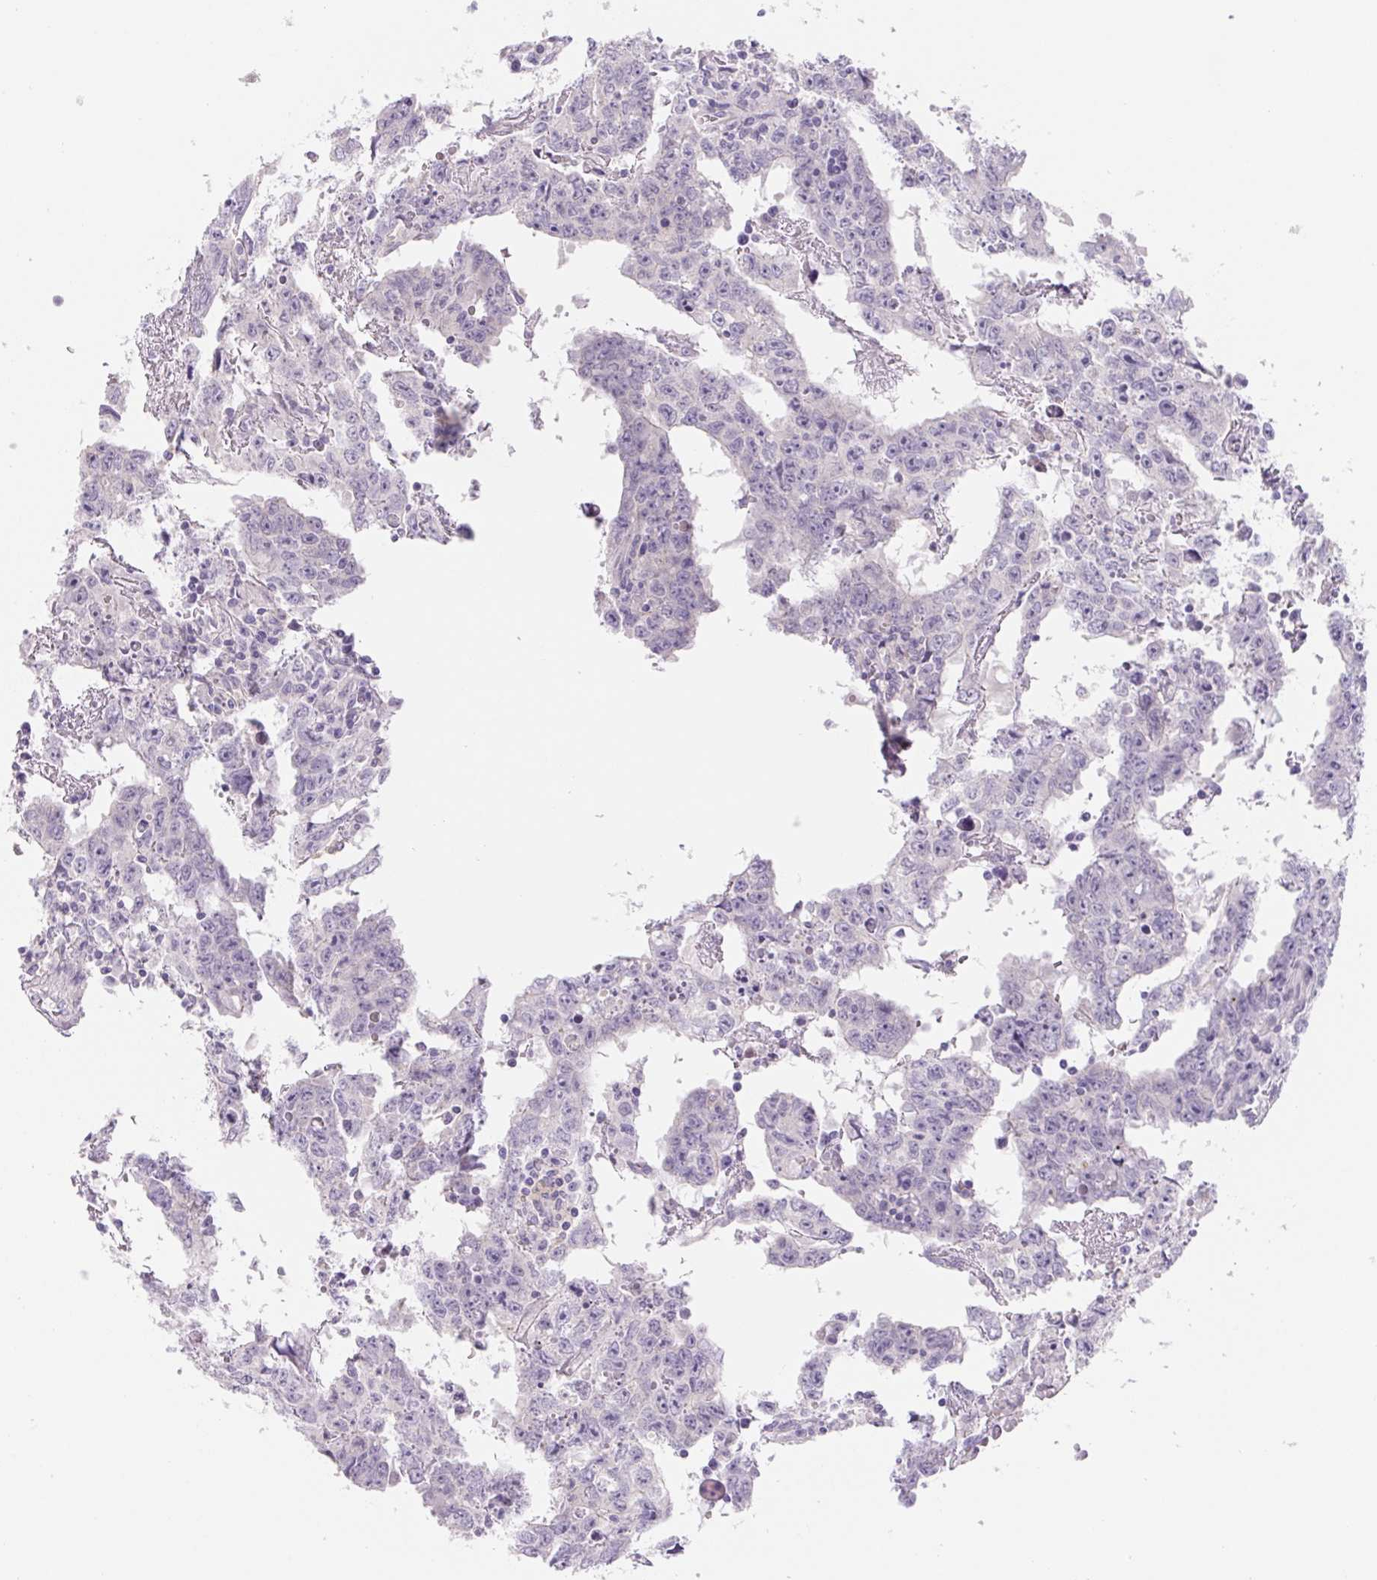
{"staining": {"intensity": "negative", "quantity": "none", "location": "none"}, "tissue": "testis cancer", "cell_type": "Tumor cells", "image_type": "cancer", "snomed": [{"axis": "morphology", "description": "Carcinoma, Embryonal, NOS"}, {"axis": "topography", "description": "Testis"}], "caption": "Human embryonal carcinoma (testis) stained for a protein using immunohistochemistry (IHC) demonstrates no expression in tumor cells.", "gene": "CTNND2", "patient": {"sex": "male", "age": 22}}